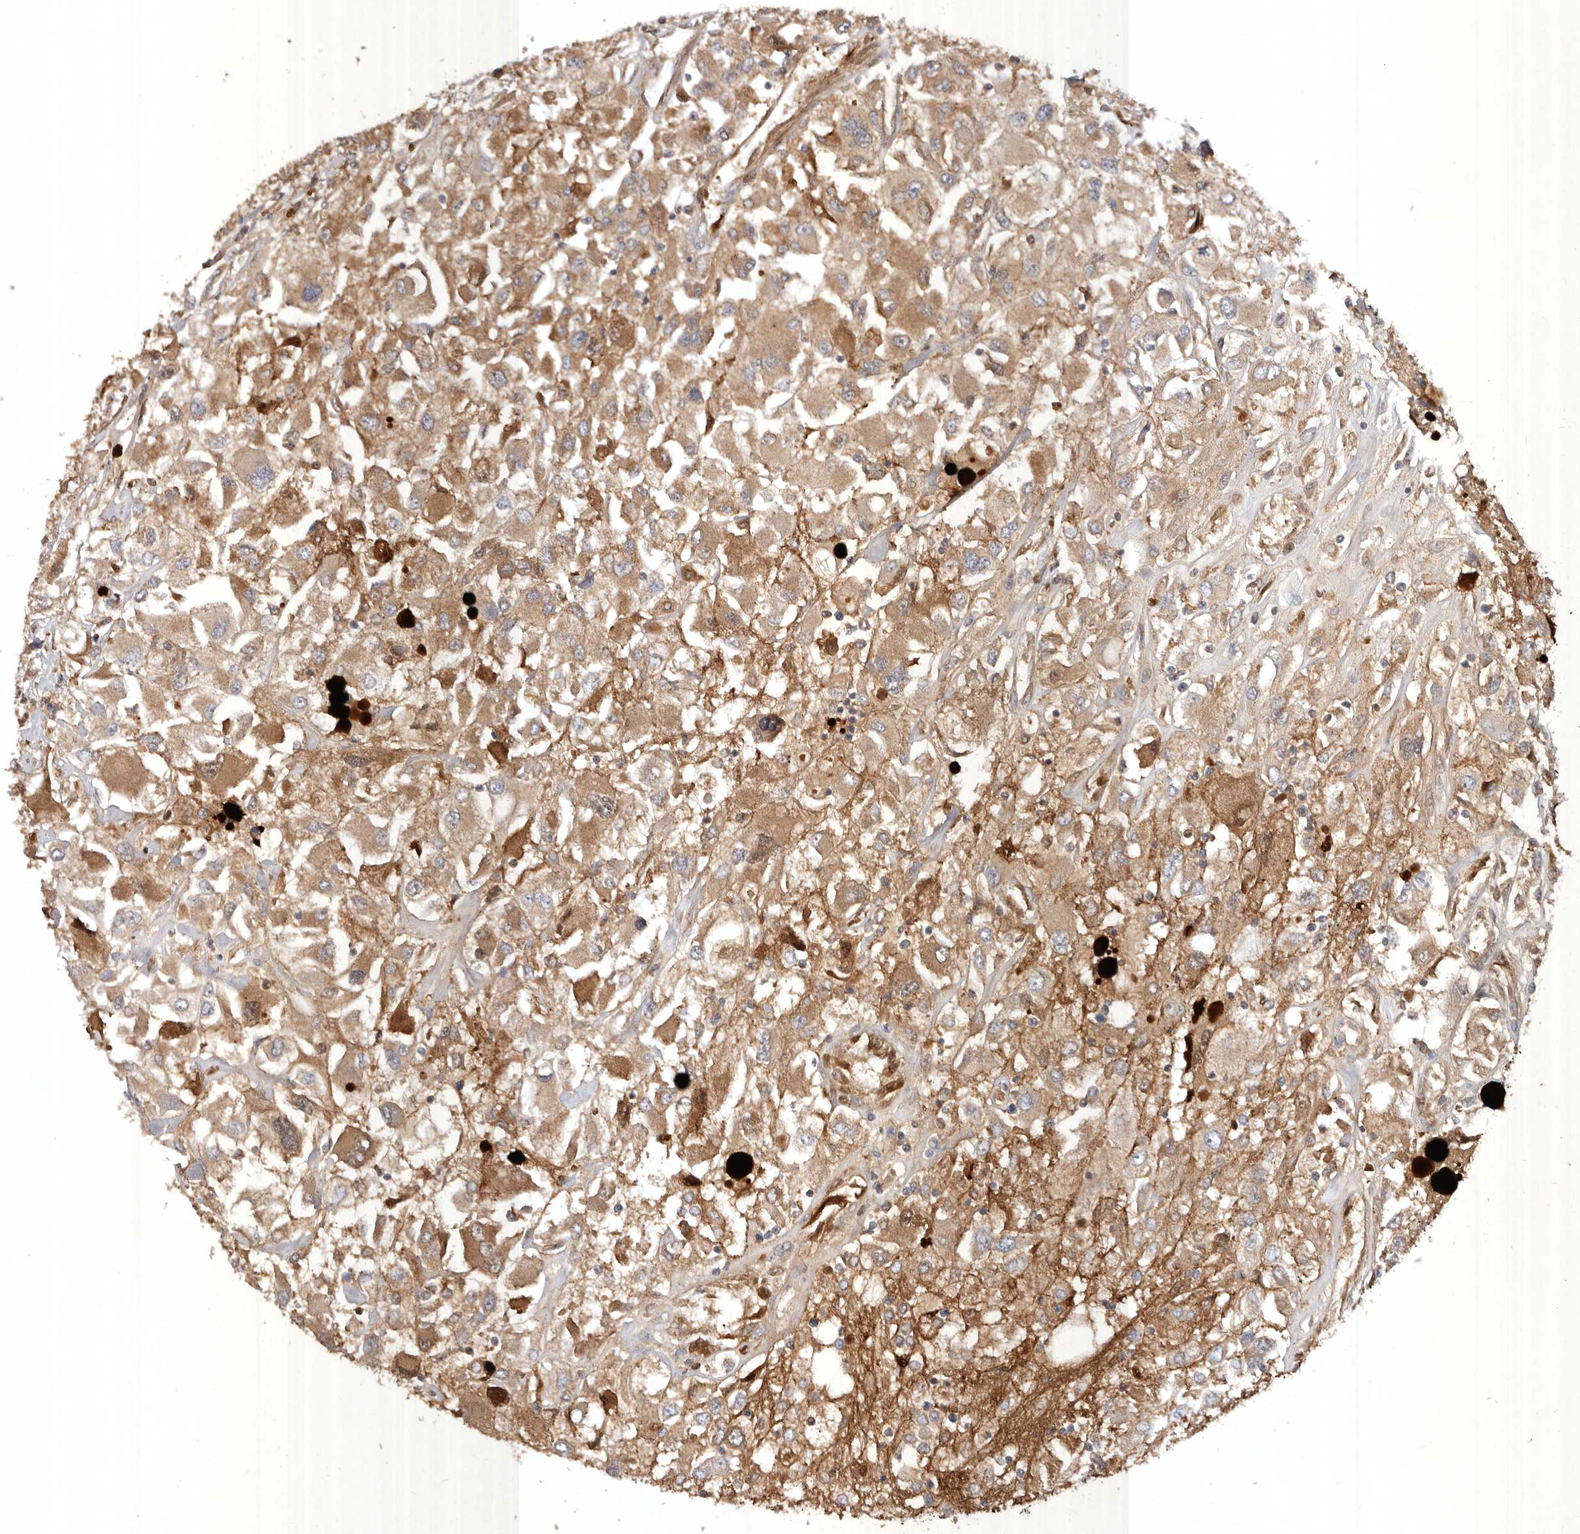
{"staining": {"intensity": "moderate", "quantity": ">75%", "location": "cytoplasmic/membranous"}, "tissue": "renal cancer", "cell_type": "Tumor cells", "image_type": "cancer", "snomed": [{"axis": "morphology", "description": "Adenocarcinoma, NOS"}, {"axis": "topography", "description": "Kidney"}], "caption": "A brown stain highlights moderate cytoplasmic/membranous positivity of a protein in renal cancer tumor cells.", "gene": "EDEM1", "patient": {"sex": "female", "age": 52}}